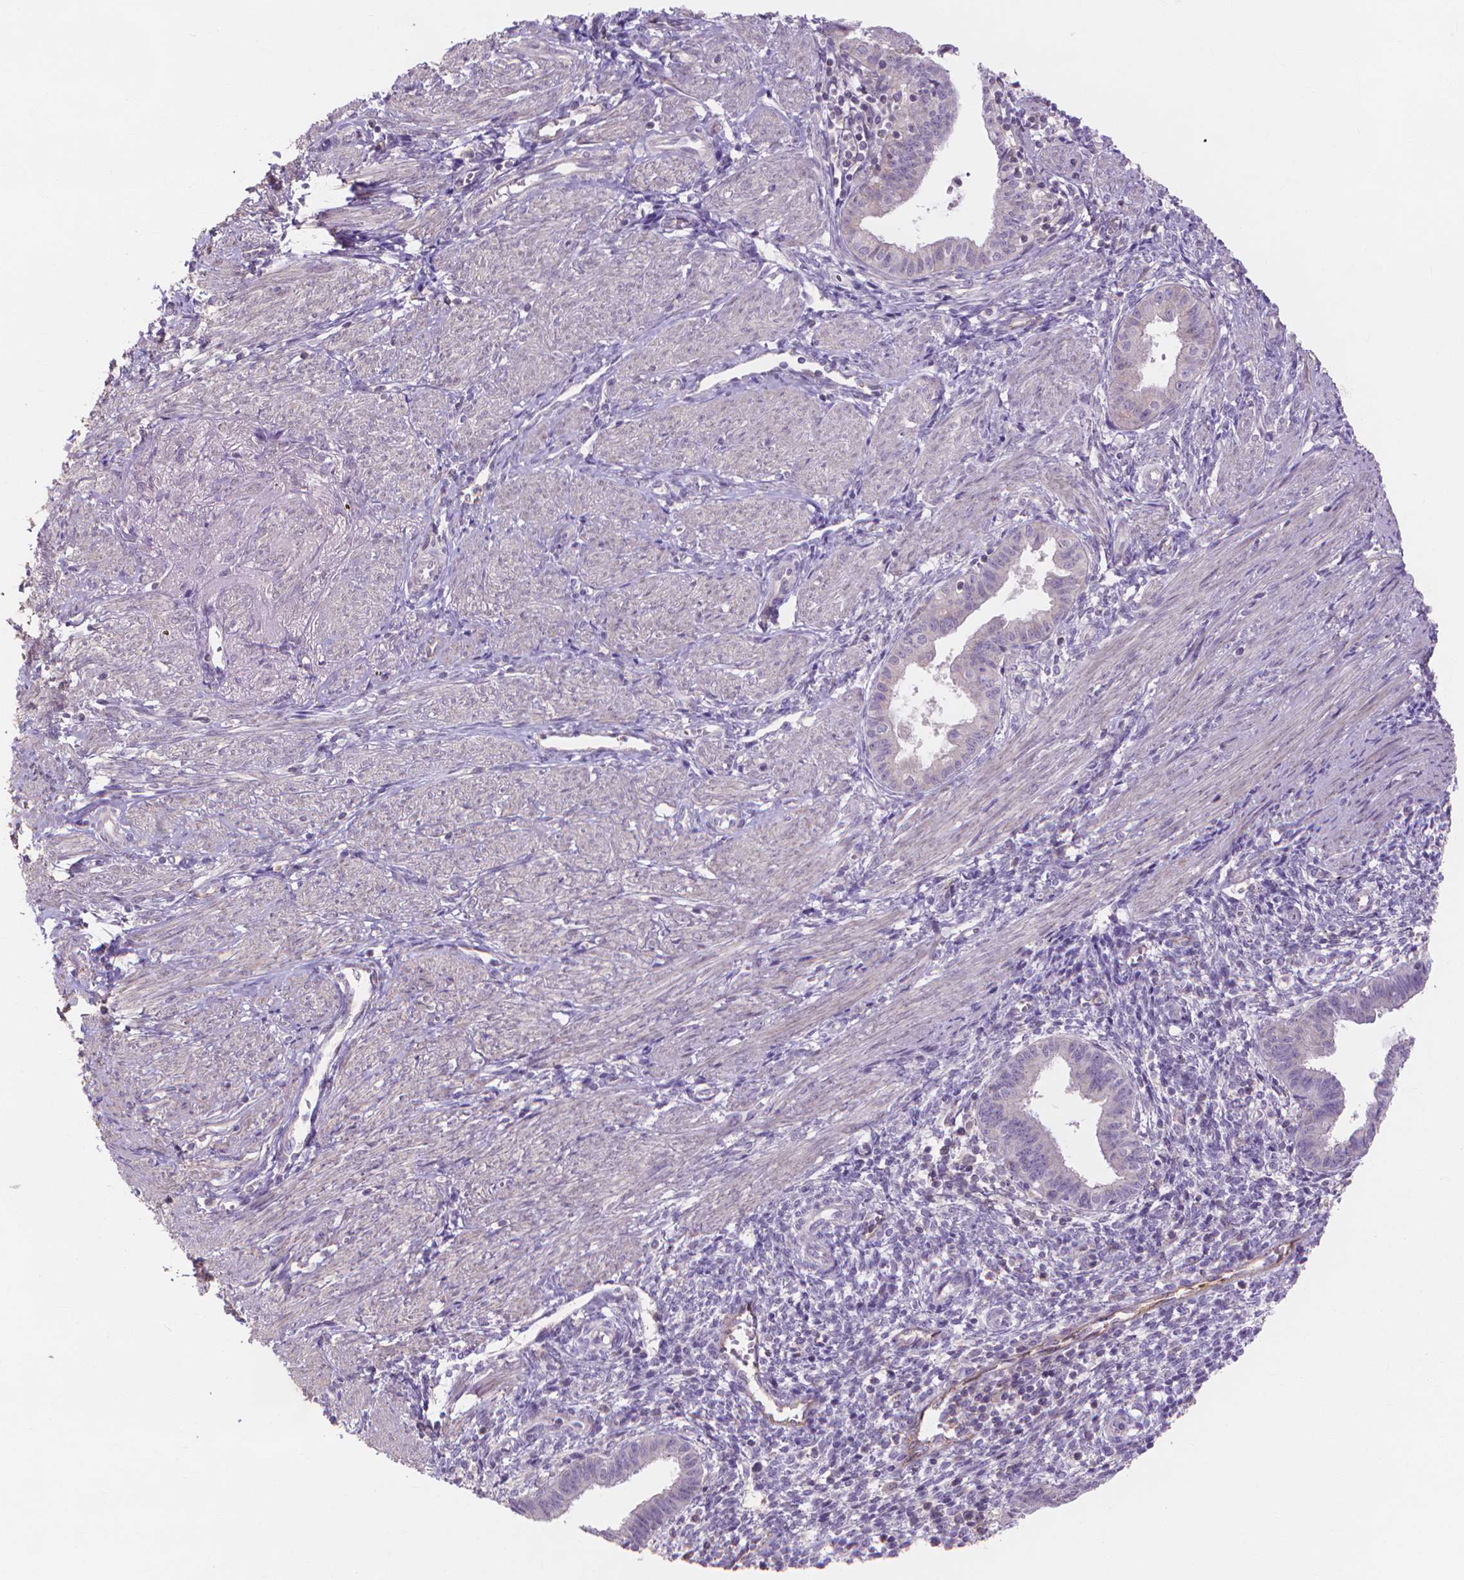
{"staining": {"intensity": "negative", "quantity": "none", "location": "none"}, "tissue": "endometrium", "cell_type": "Cells in endometrial stroma", "image_type": "normal", "snomed": [{"axis": "morphology", "description": "Normal tissue, NOS"}, {"axis": "topography", "description": "Endometrium"}], "caption": "Protein analysis of normal endometrium displays no significant expression in cells in endometrial stroma. (Brightfield microscopy of DAB (3,3'-diaminobenzidine) immunohistochemistry (IHC) at high magnification).", "gene": "PRDM13", "patient": {"sex": "female", "age": 37}}